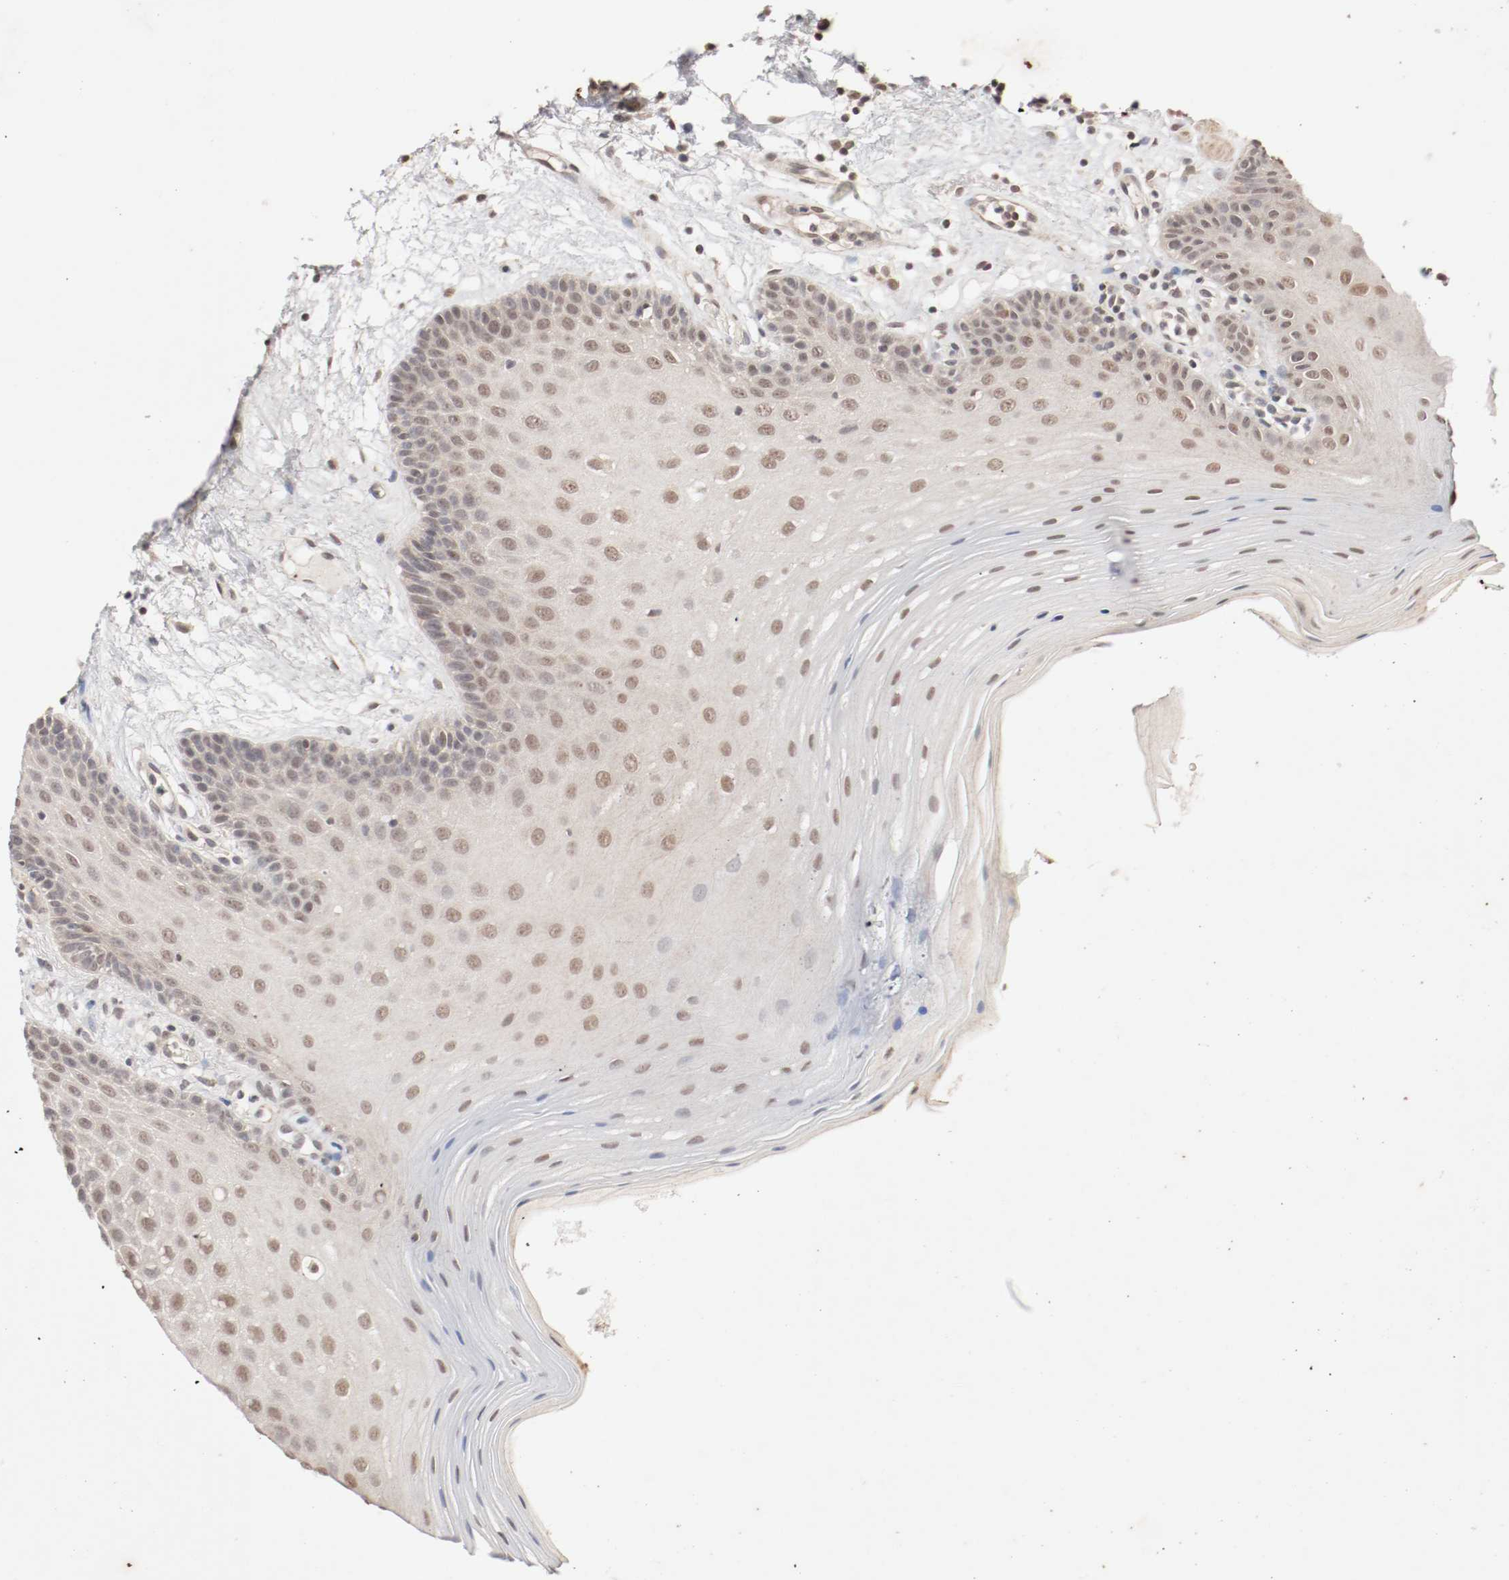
{"staining": {"intensity": "moderate", "quantity": ">75%", "location": "nuclear"}, "tissue": "oral mucosa", "cell_type": "Squamous epithelial cells", "image_type": "normal", "snomed": [{"axis": "morphology", "description": "Normal tissue, NOS"}, {"axis": "morphology", "description": "Squamous cell carcinoma, NOS"}, {"axis": "topography", "description": "Skeletal muscle"}, {"axis": "topography", "description": "Oral tissue"}, {"axis": "topography", "description": "Head-Neck"}], "caption": "Immunohistochemistry (IHC) histopathology image of normal oral mucosa stained for a protein (brown), which reveals medium levels of moderate nuclear expression in about >75% of squamous epithelial cells.", "gene": "CSNK2B", "patient": {"sex": "male", "age": 71}}